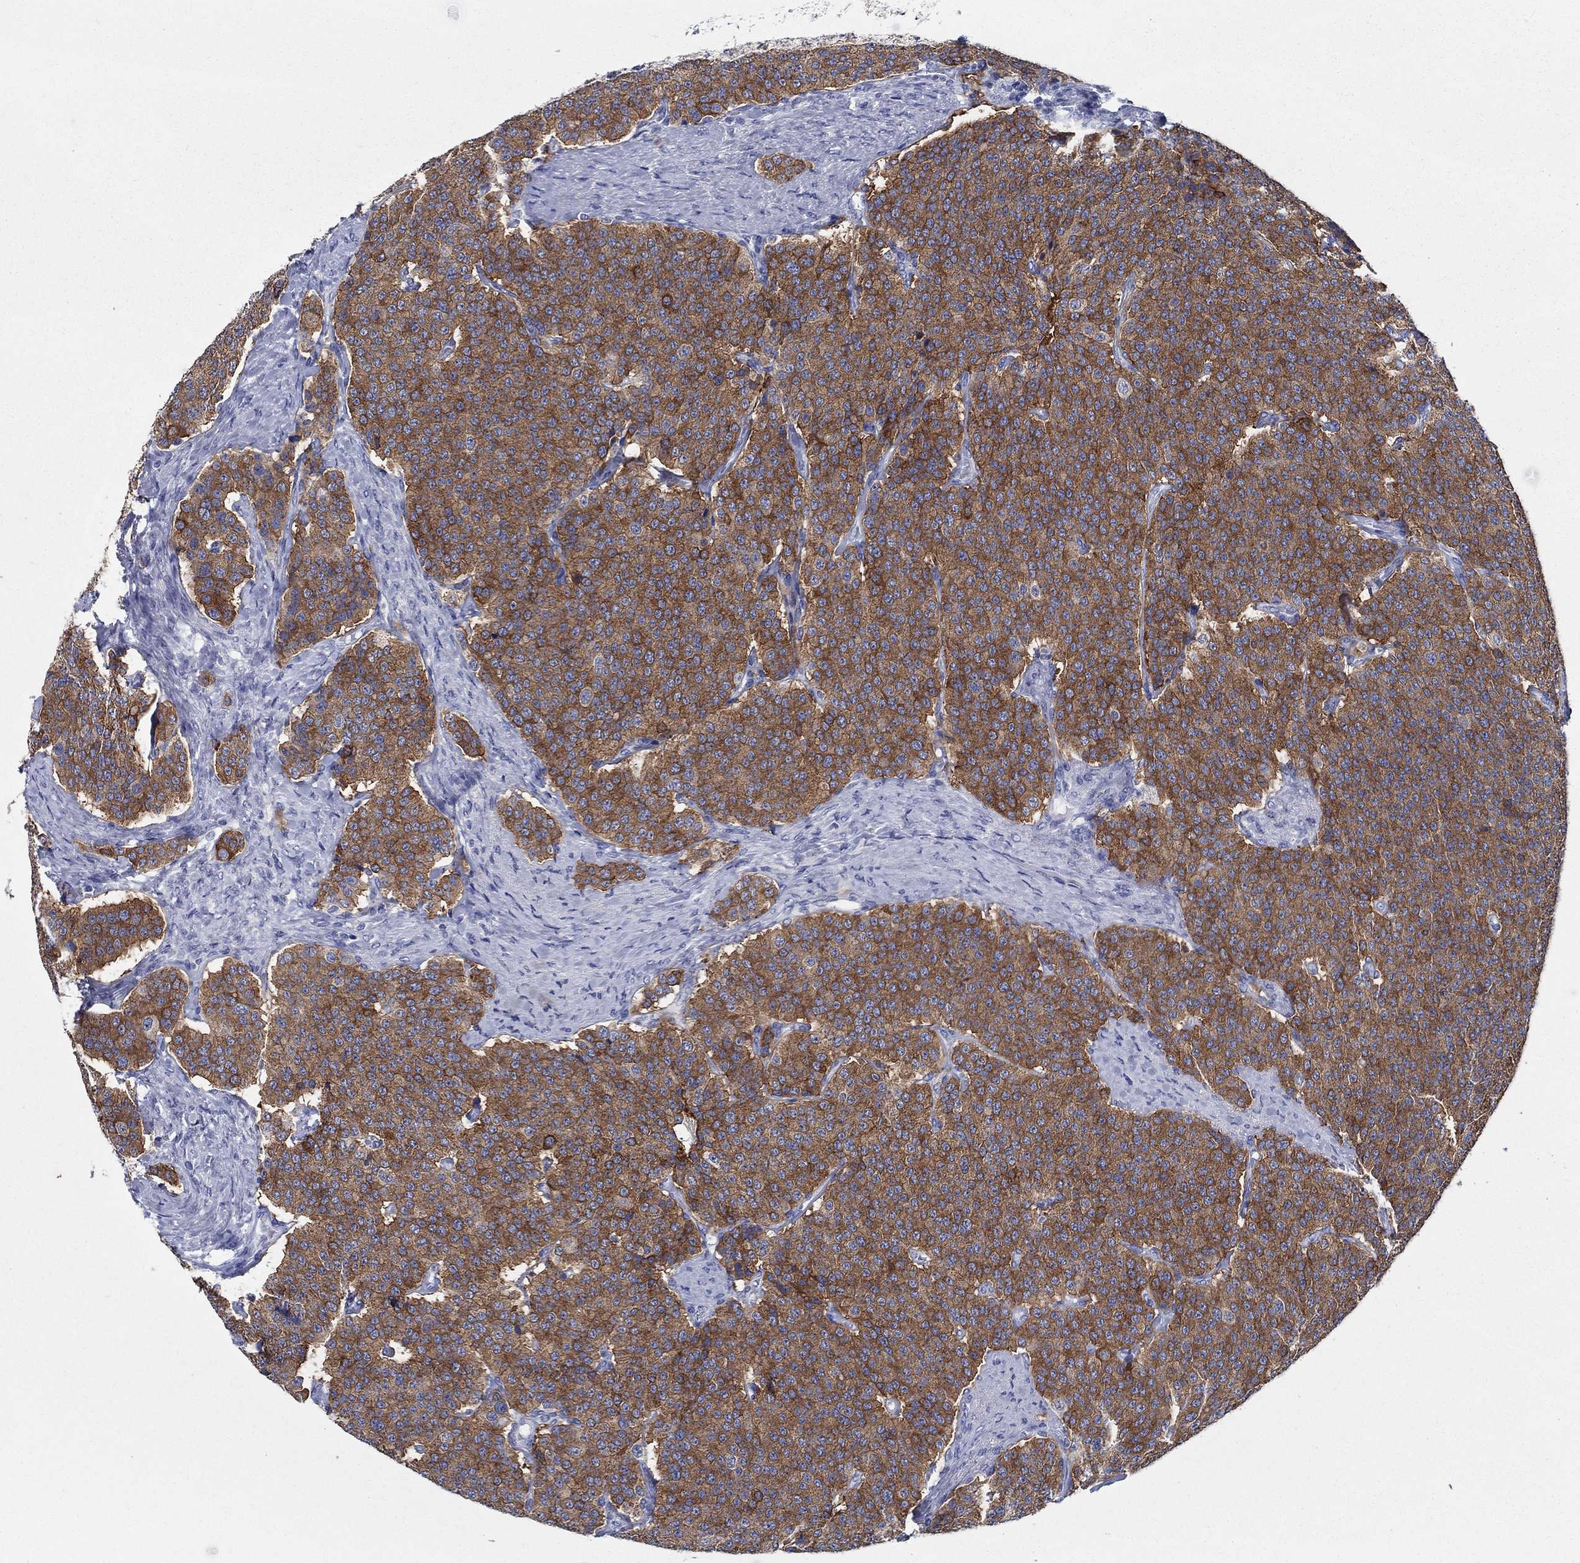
{"staining": {"intensity": "strong", "quantity": ">75%", "location": "cytoplasmic/membranous"}, "tissue": "carcinoid", "cell_type": "Tumor cells", "image_type": "cancer", "snomed": [{"axis": "morphology", "description": "Carcinoid, malignant, NOS"}, {"axis": "topography", "description": "Small intestine"}], "caption": "A high-resolution micrograph shows immunohistochemistry (IHC) staining of carcinoid (malignant), which demonstrates strong cytoplasmic/membranous expression in about >75% of tumor cells. The staining is performed using DAB brown chromogen to label protein expression. The nuclei are counter-stained blue using hematoxylin.", "gene": "RAP1GAP", "patient": {"sex": "female", "age": 58}}